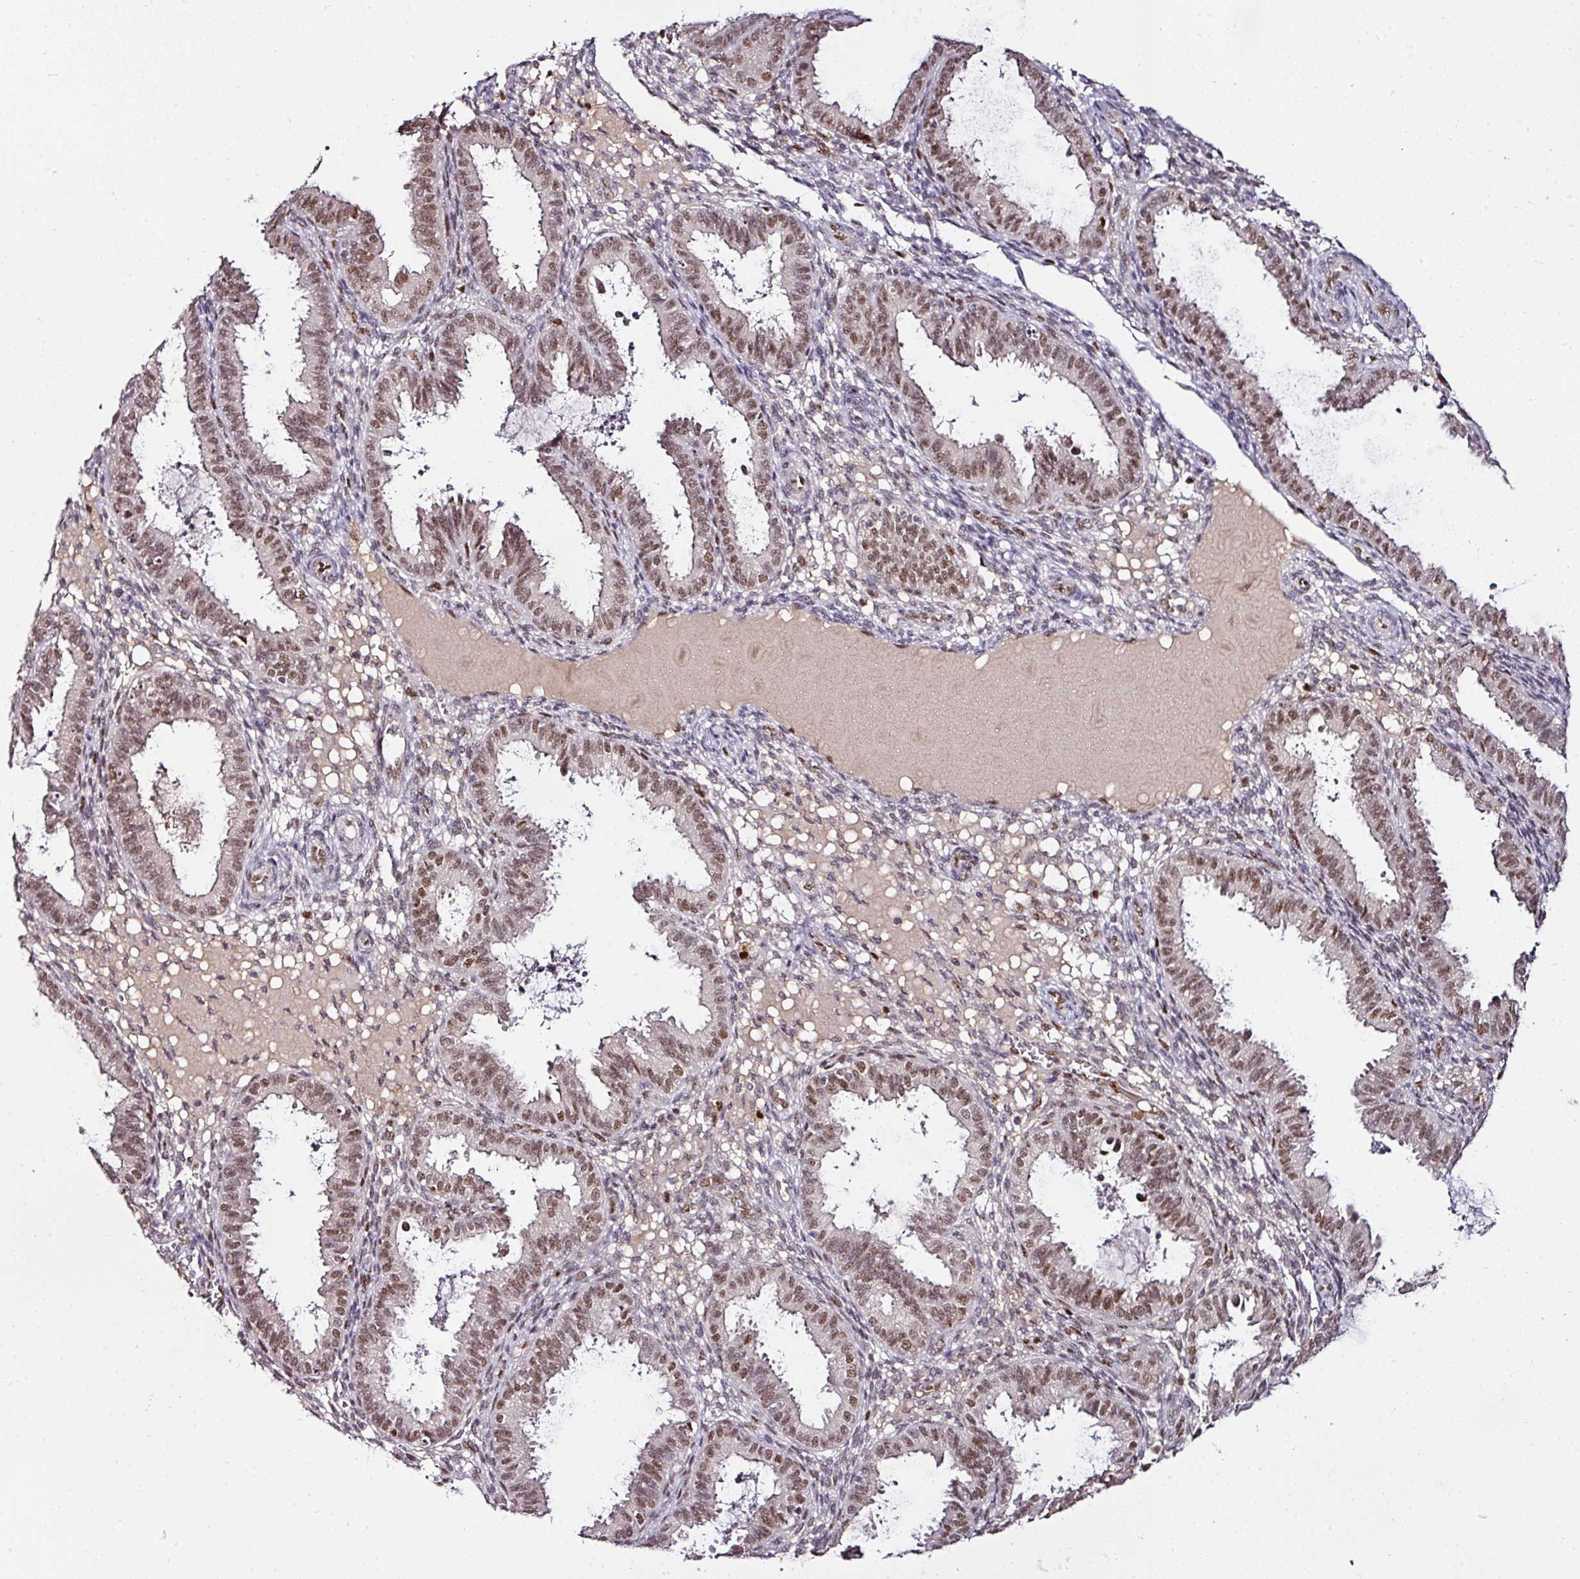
{"staining": {"intensity": "negative", "quantity": "none", "location": "none"}, "tissue": "endometrium", "cell_type": "Cells in endometrial stroma", "image_type": "normal", "snomed": [{"axis": "morphology", "description": "Normal tissue, NOS"}, {"axis": "topography", "description": "Endometrium"}], "caption": "Endometrium was stained to show a protein in brown. There is no significant staining in cells in endometrial stroma.", "gene": "KLF16", "patient": {"sex": "female", "age": 33}}